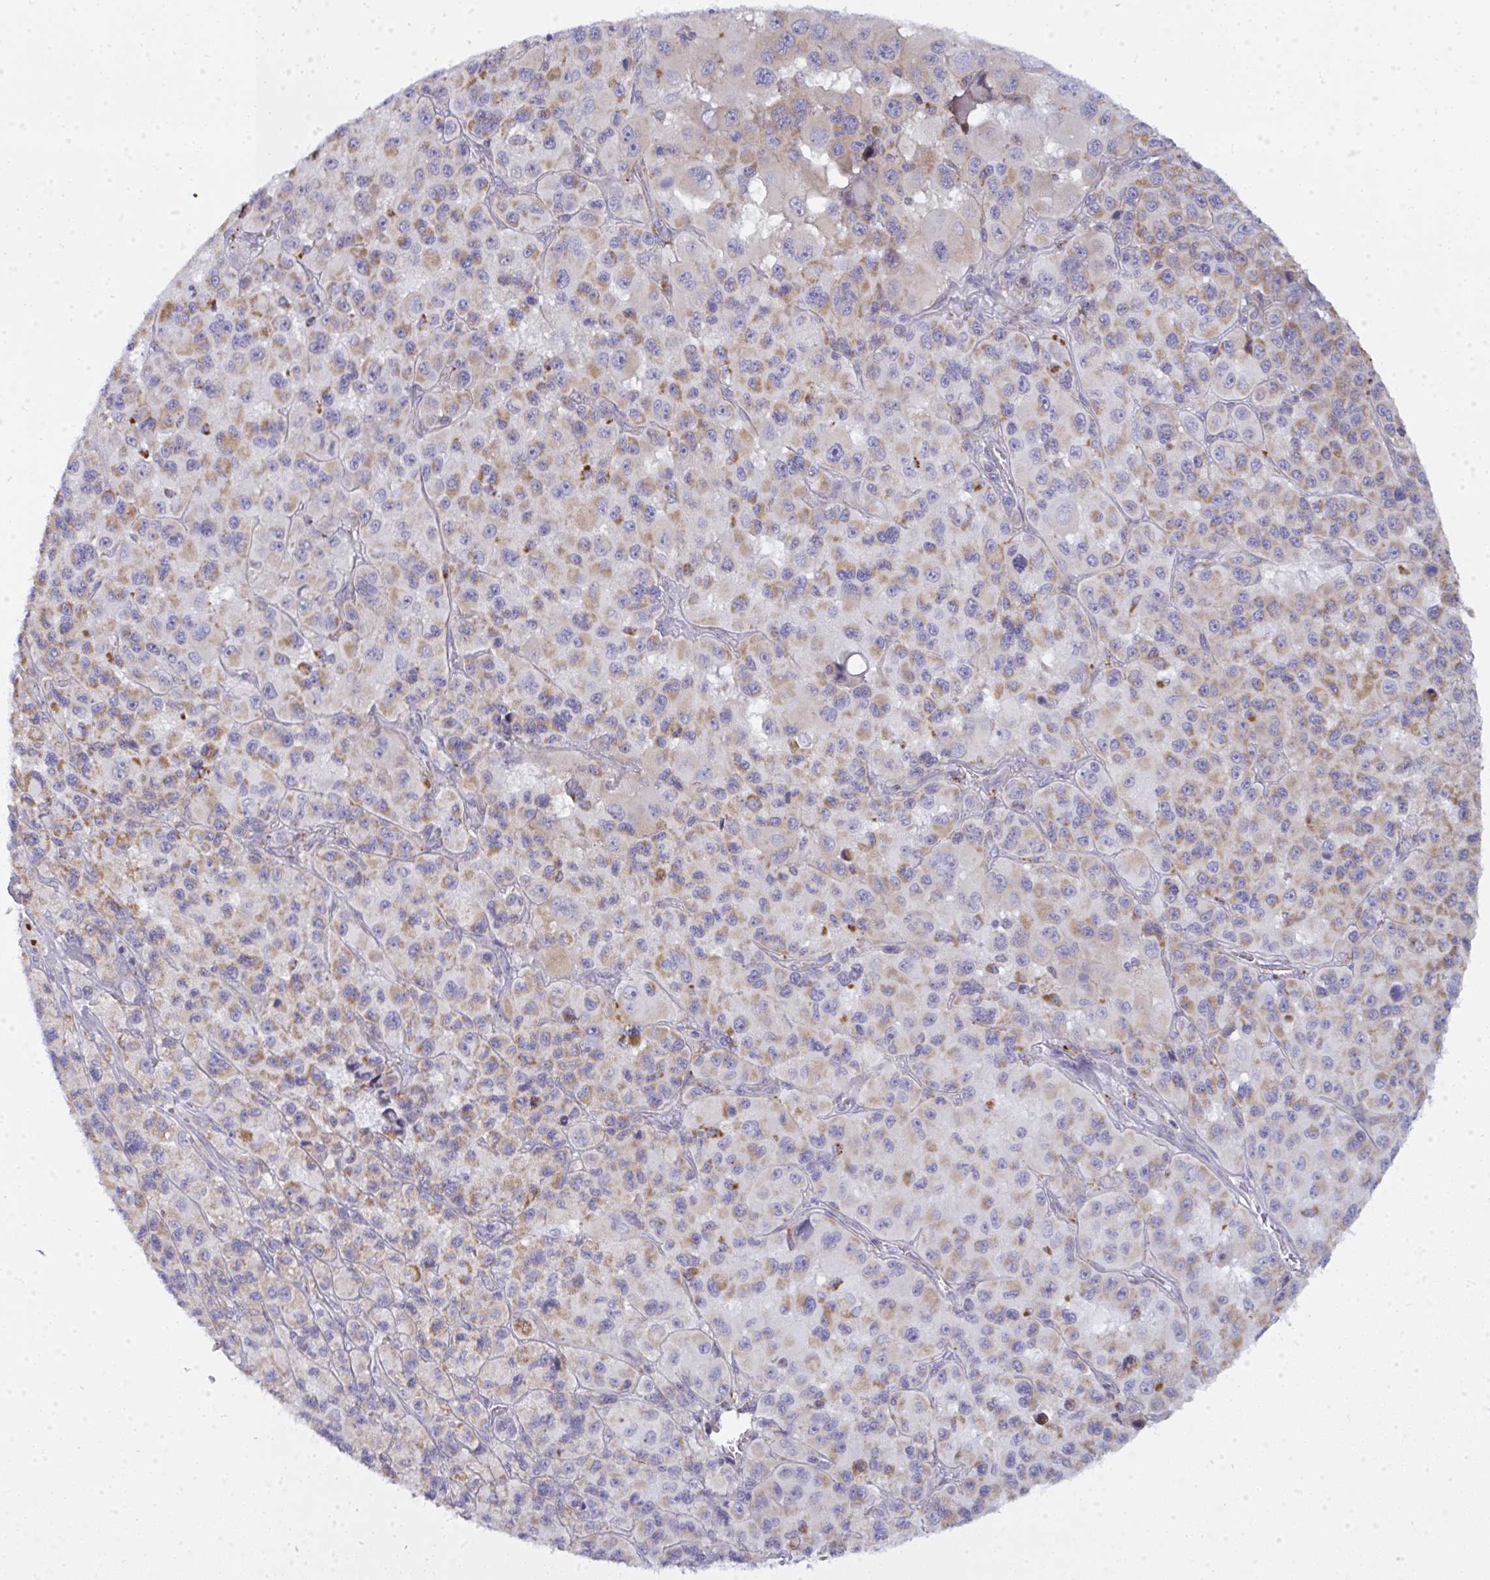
{"staining": {"intensity": "weak", "quantity": "25%-75%", "location": "cytoplasmic/membranous"}, "tissue": "melanoma", "cell_type": "Tumor cells", "image_type": "cancer", "snomed": [{"axis": "morphology", "description": "Malignant melanoma, Metastatic site"}, {"axis": "topography", "description": "Lymph node"}], "caption": "Malignant melanoma (metastatic site) stained with a protein marker demonstrates weak staining in tumor cells.", "gene": "ATG9A", "patient": {"sex": "female", "age": 65}}